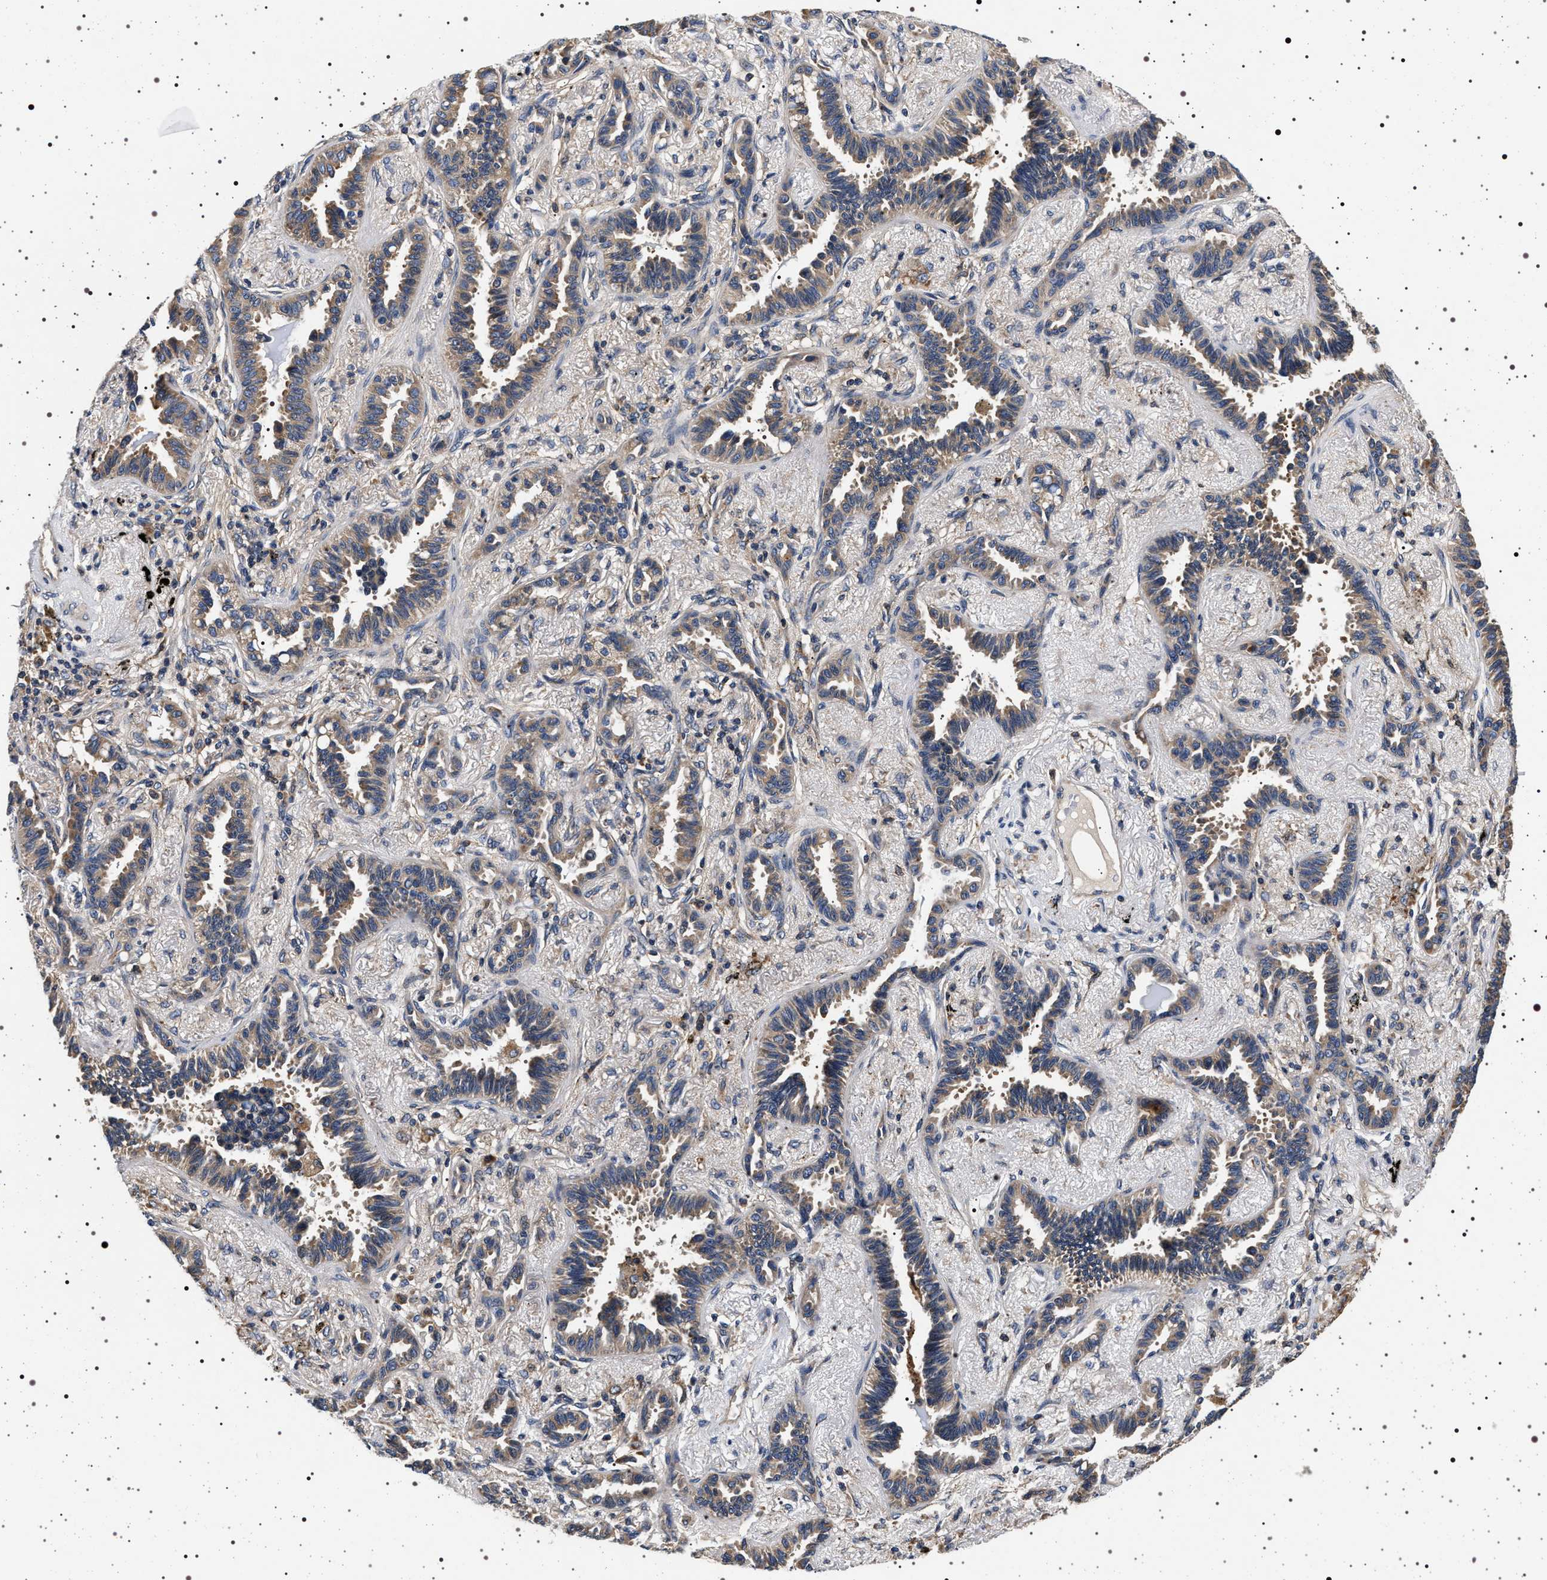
{"staining": {"intensity": "weak", "quantity": ">75%", "location": "cytoplasmic/membranous"}, "tissue": "lung cancer", "cell_type": "Tumor cells", "image_type": "cancer", "snomed": [{"axis": "morphology", "description": "Adenocarcinoma, NOS"}, {"axis": "topography", "description": "Lung"}], "caption": "A low amount of weak cytoplasmic/membranous expression is seen in approximately >75% of tumor cells in lung adenocarcinoma tissue.", "gene": "DCBLD2", "patient": {"sex": "male", "age": 59}}